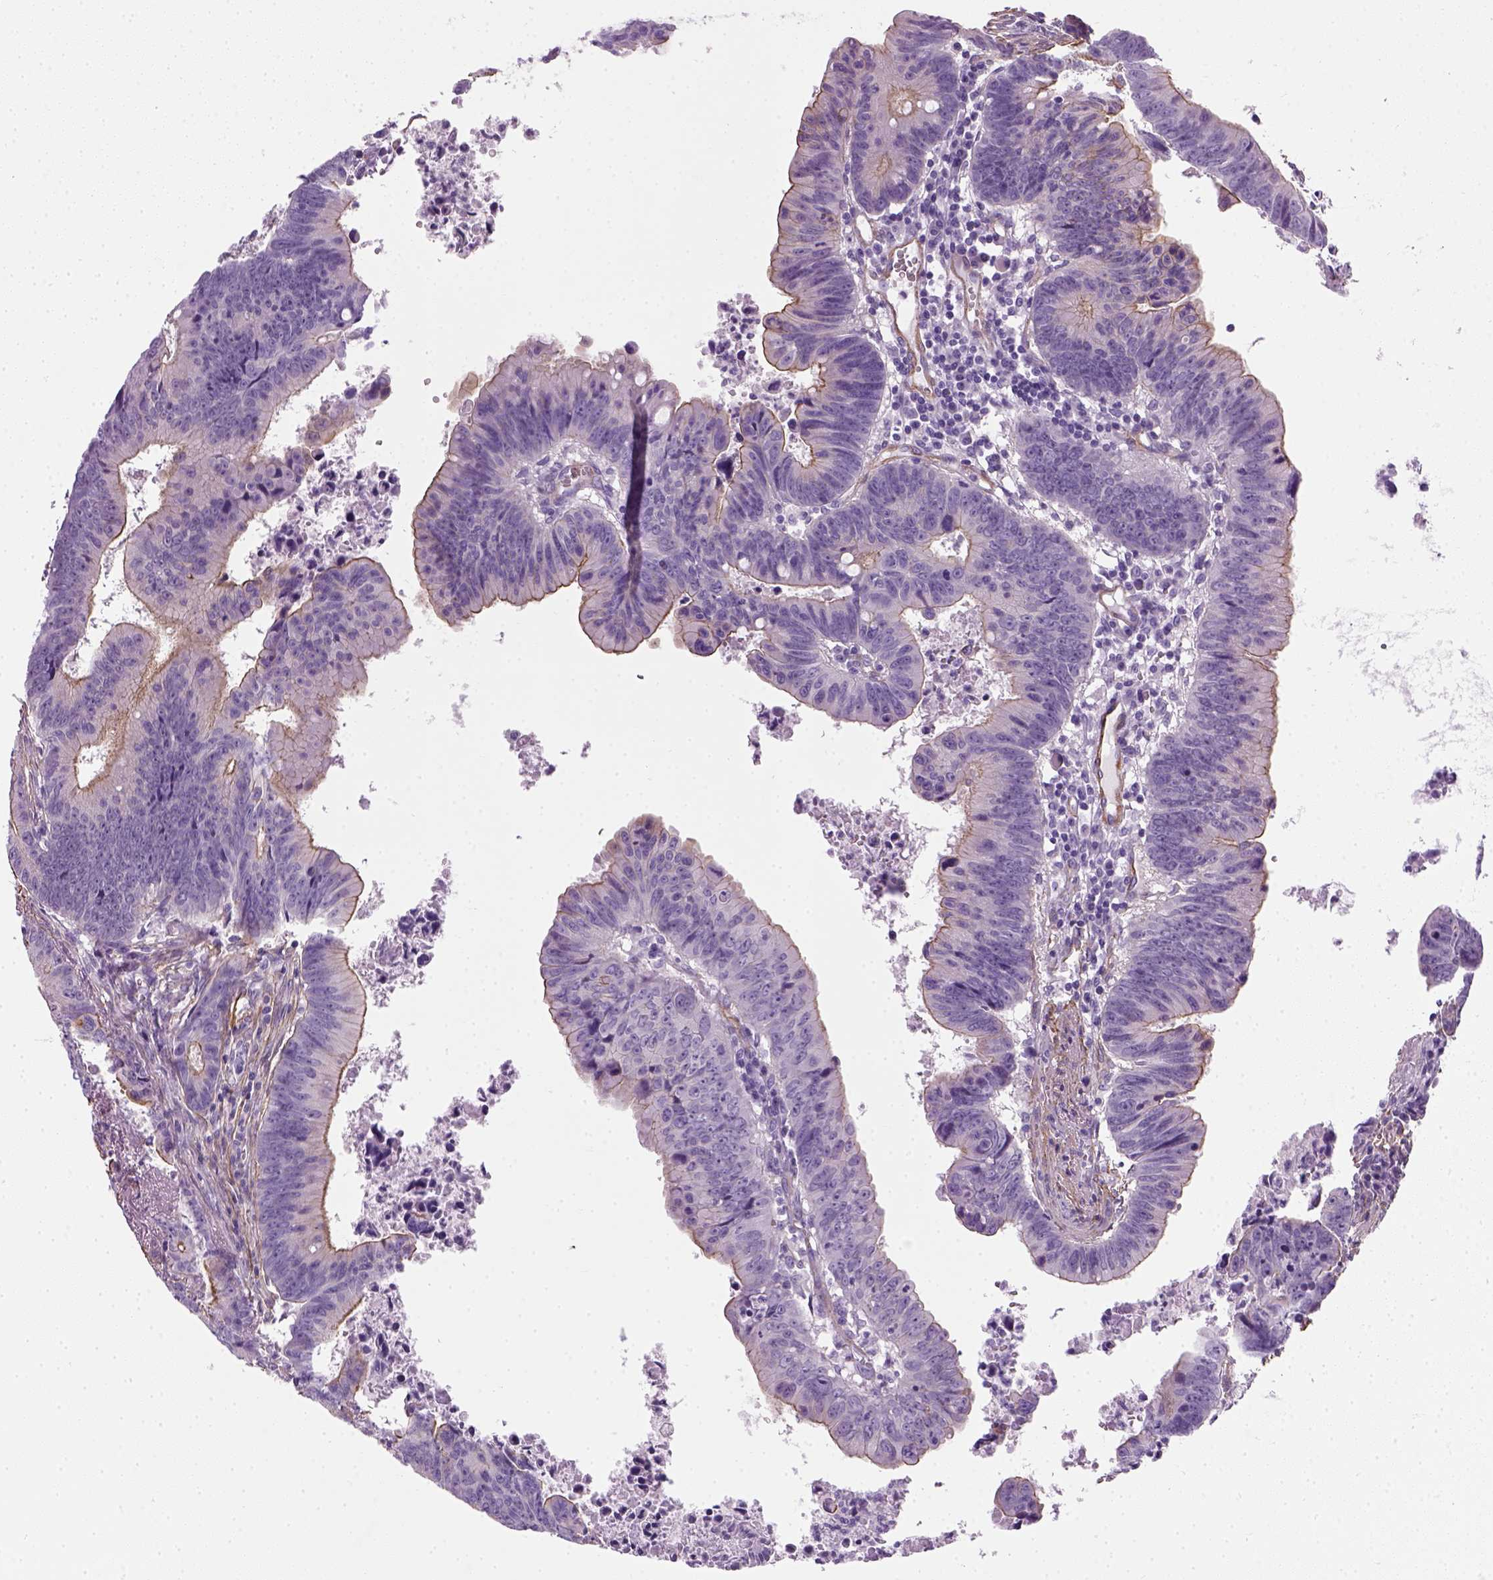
{"staining": {"intensity": "moderate", "quantity": "25%-75%", "location": "cytoplasmic/membranous"}, "tissue": "colorectal cancer", "cell_type": "Tumor cells", "image_type": "cancer", "snomed": [{"axis": "morphology", "description": "Adenocarcinoma, NOS"}, {"axis": "topography", "description": "Colon"}], "caption": "Immunohistochemistry (IHC) photomicrograph of colorectal cancer (adenocarcinoma) stained for a protein (brown), which demonstrates medium levels of moderate cytoplasmic/membranous staining in about 25%-75% of tumor cells.", "gene": "FAM161A", "patient": {"sex": "female", "age": 87}}